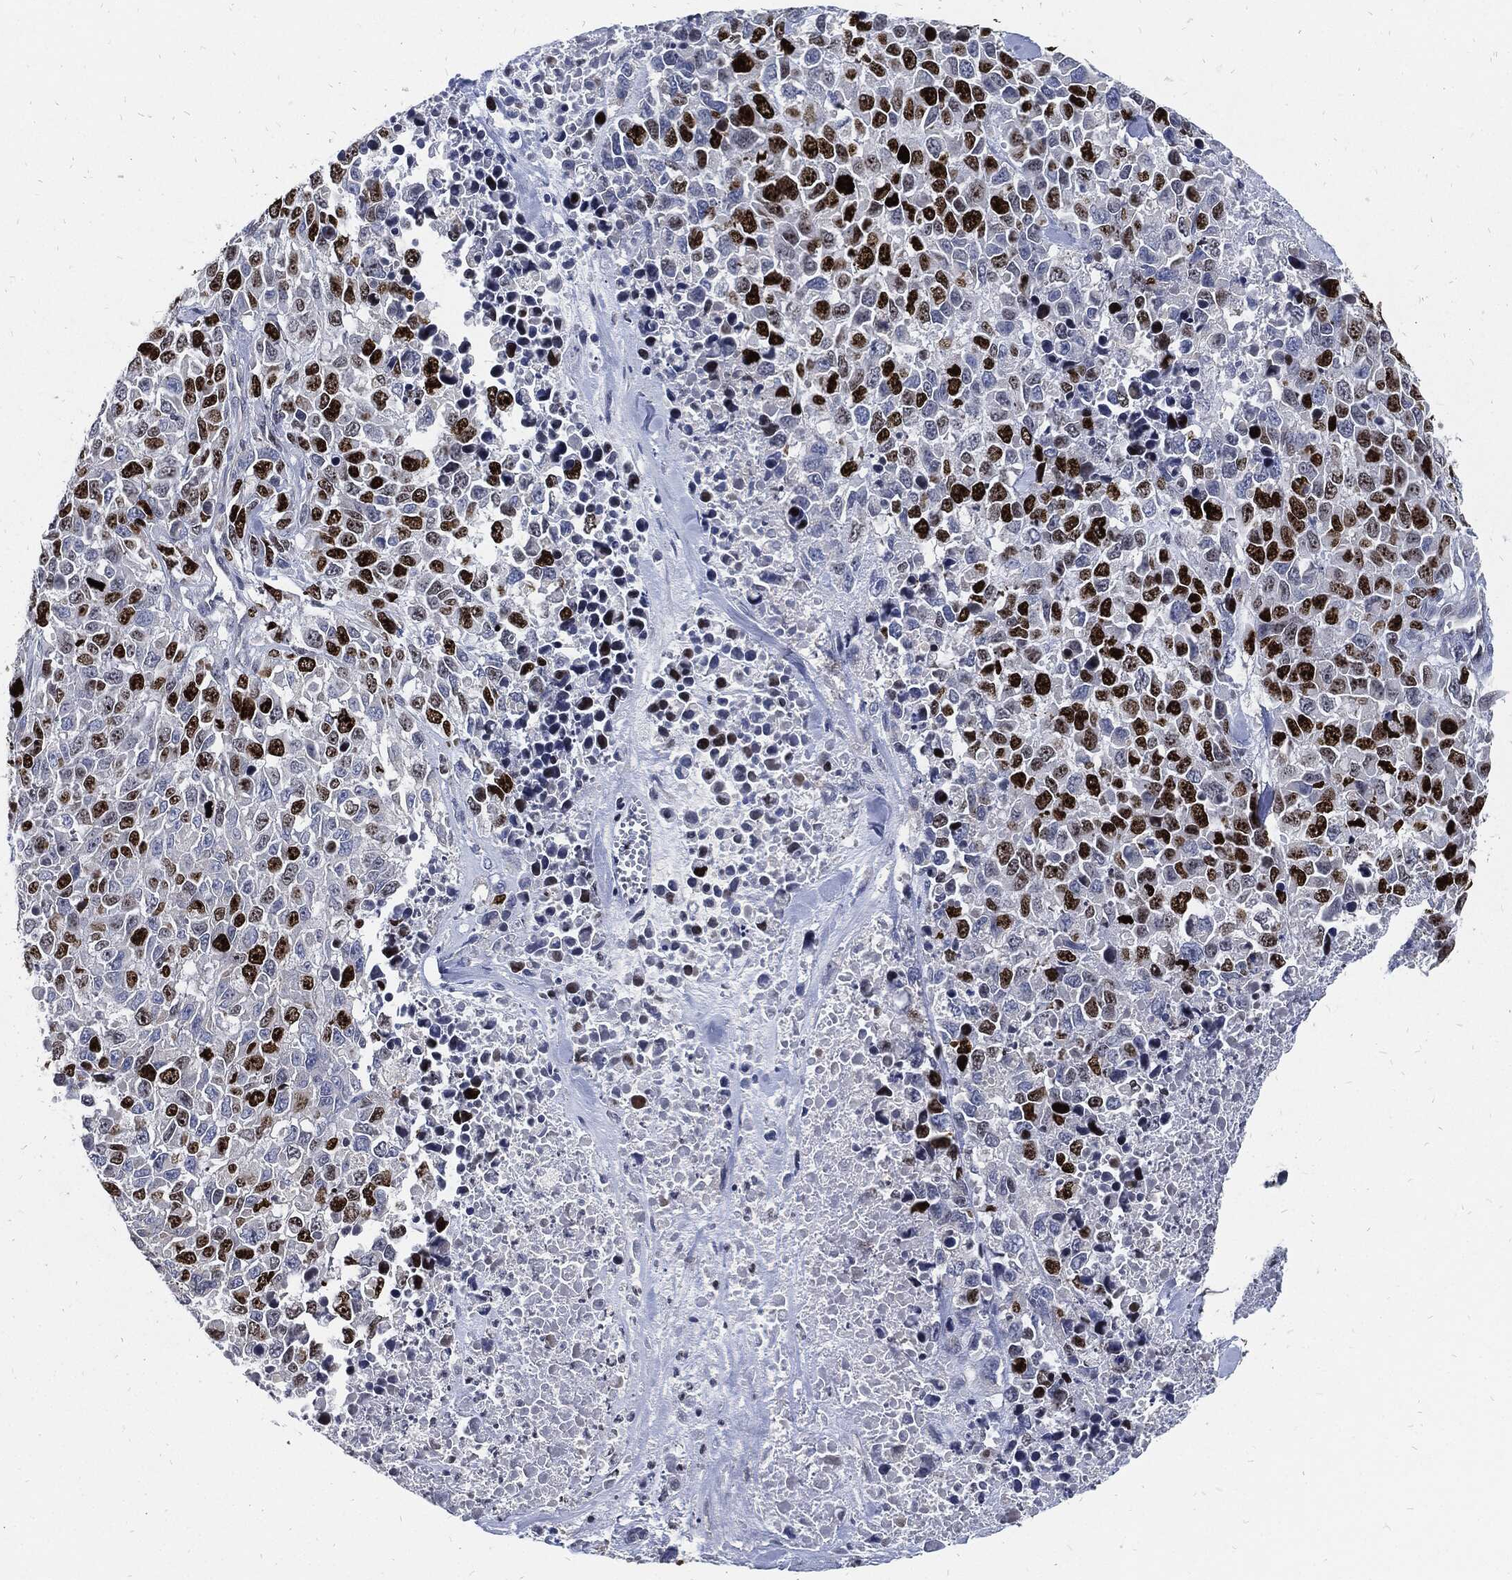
{"staining": {"intensity": "strong", "quantity": "25%-75%", "location": "nuclear"}, "tissue": "melanoma", "cell_type": "Tumor cells", "image_type": "cancer", "snomed": [{"axis": "morphology", "description": "Malignant melanoma, Metastatic site"}, {"axis": "topography", "description": "Skin"}], "caption": "Human malignant melanoma (metastatic site) stained for a protein (brown) exhibits strong nuclear positive staining in about 25%-75% of tumor cells.", "gene": "MKI67", "patient": {"sex": "male", "age": 84}}